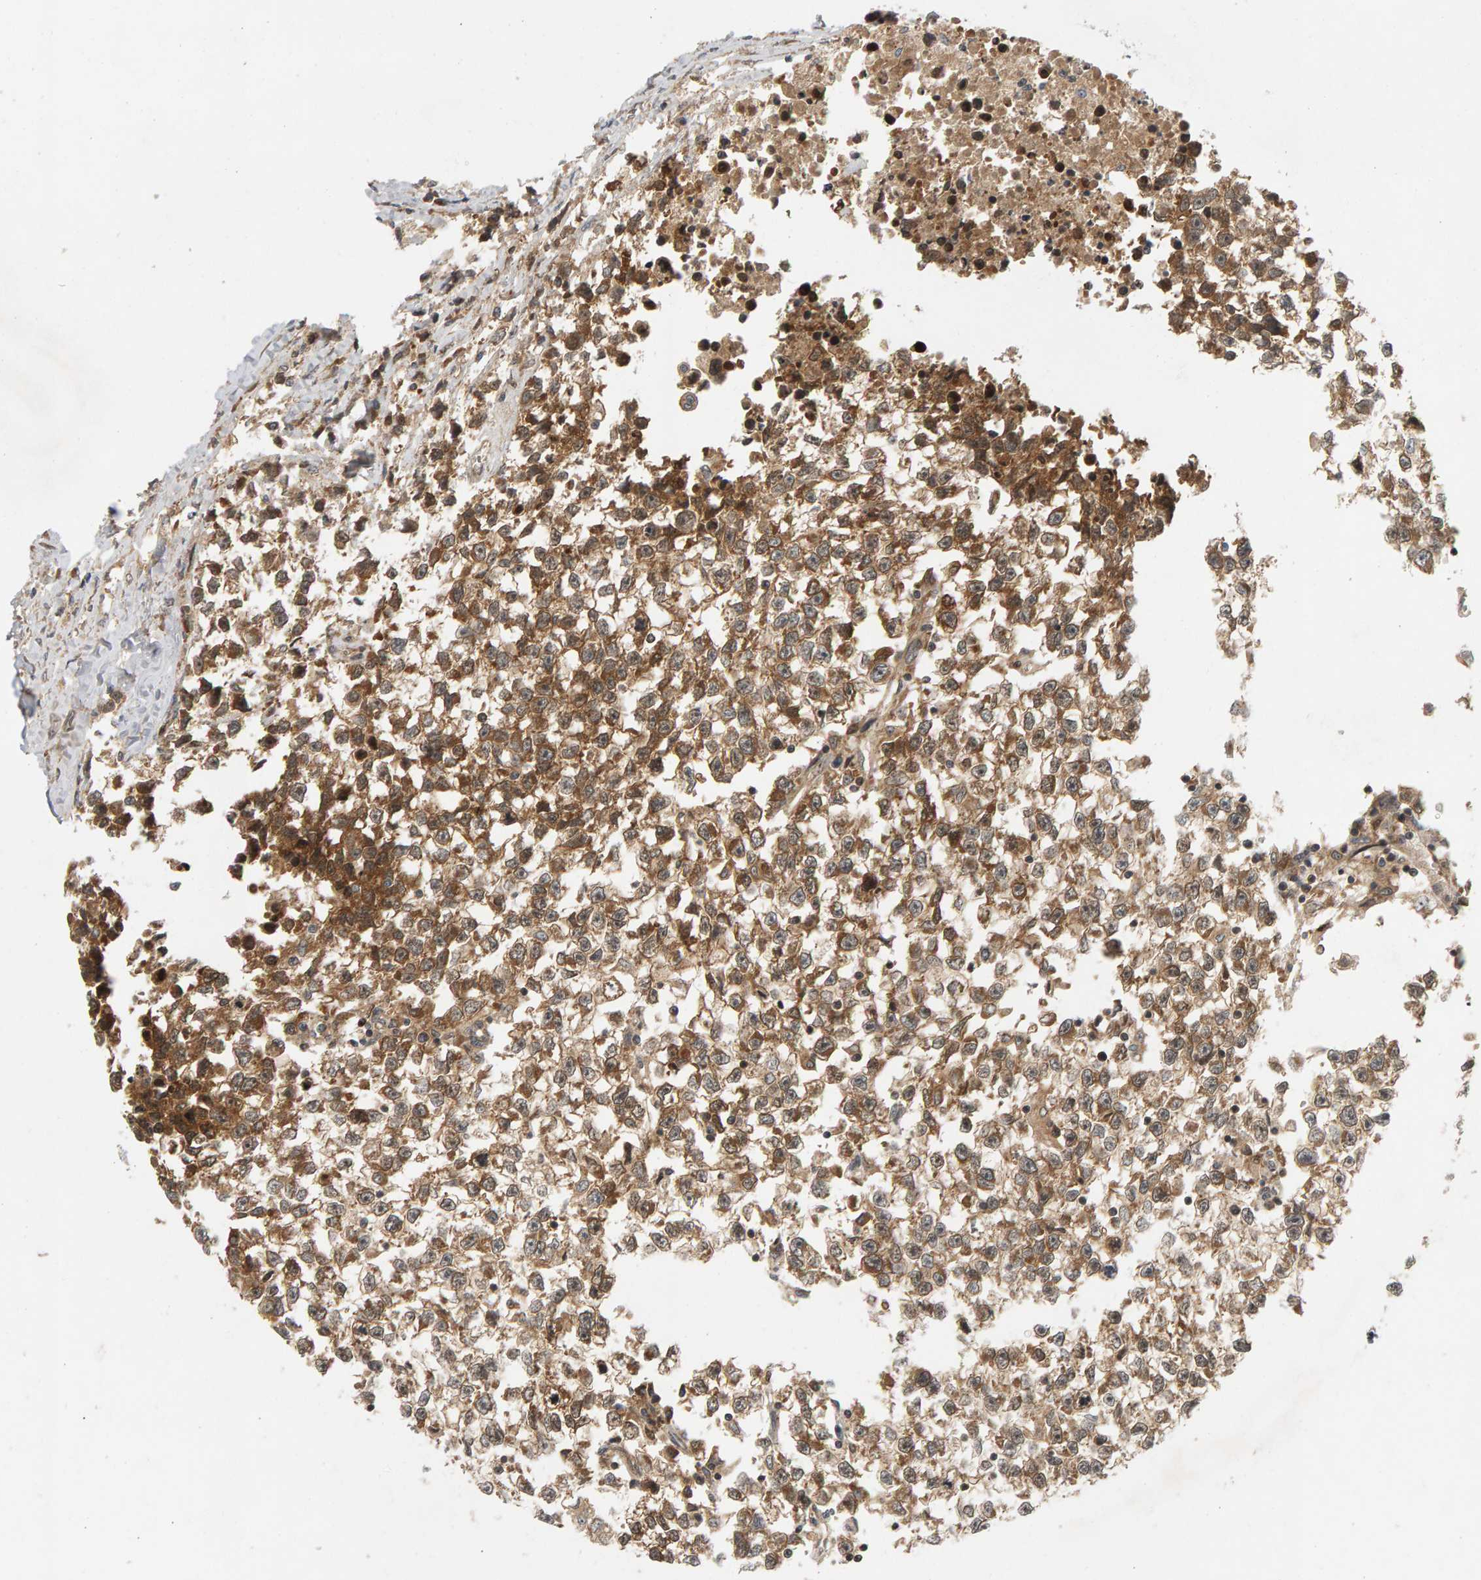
{"staining": {"intensity": "moderate", "quantity": ">75%", "location": "cytoplasmic/membranous"}, "tissue": "testis cancer", "cell_type": "Tumor cells", "image_type": "cancer", "snomed": [{"axis": "morphology", "description": "Seminoma, NOS"}, {"axis": "morphology", "description": "Carcinoma, Embryonal, NOS"}, {"axis": "topography", "description": "Testis"}], "caption": "The immunohistochemical stain shows moderate cytoplasmic/membranous expression in tumor cells of testis cancer tissue. Immunohistochemistry stains the protein of interest in brown and the nuclei are stained blue.", "gene": "BAHCC1", "patient": {"sex": "male", "age": 51}}